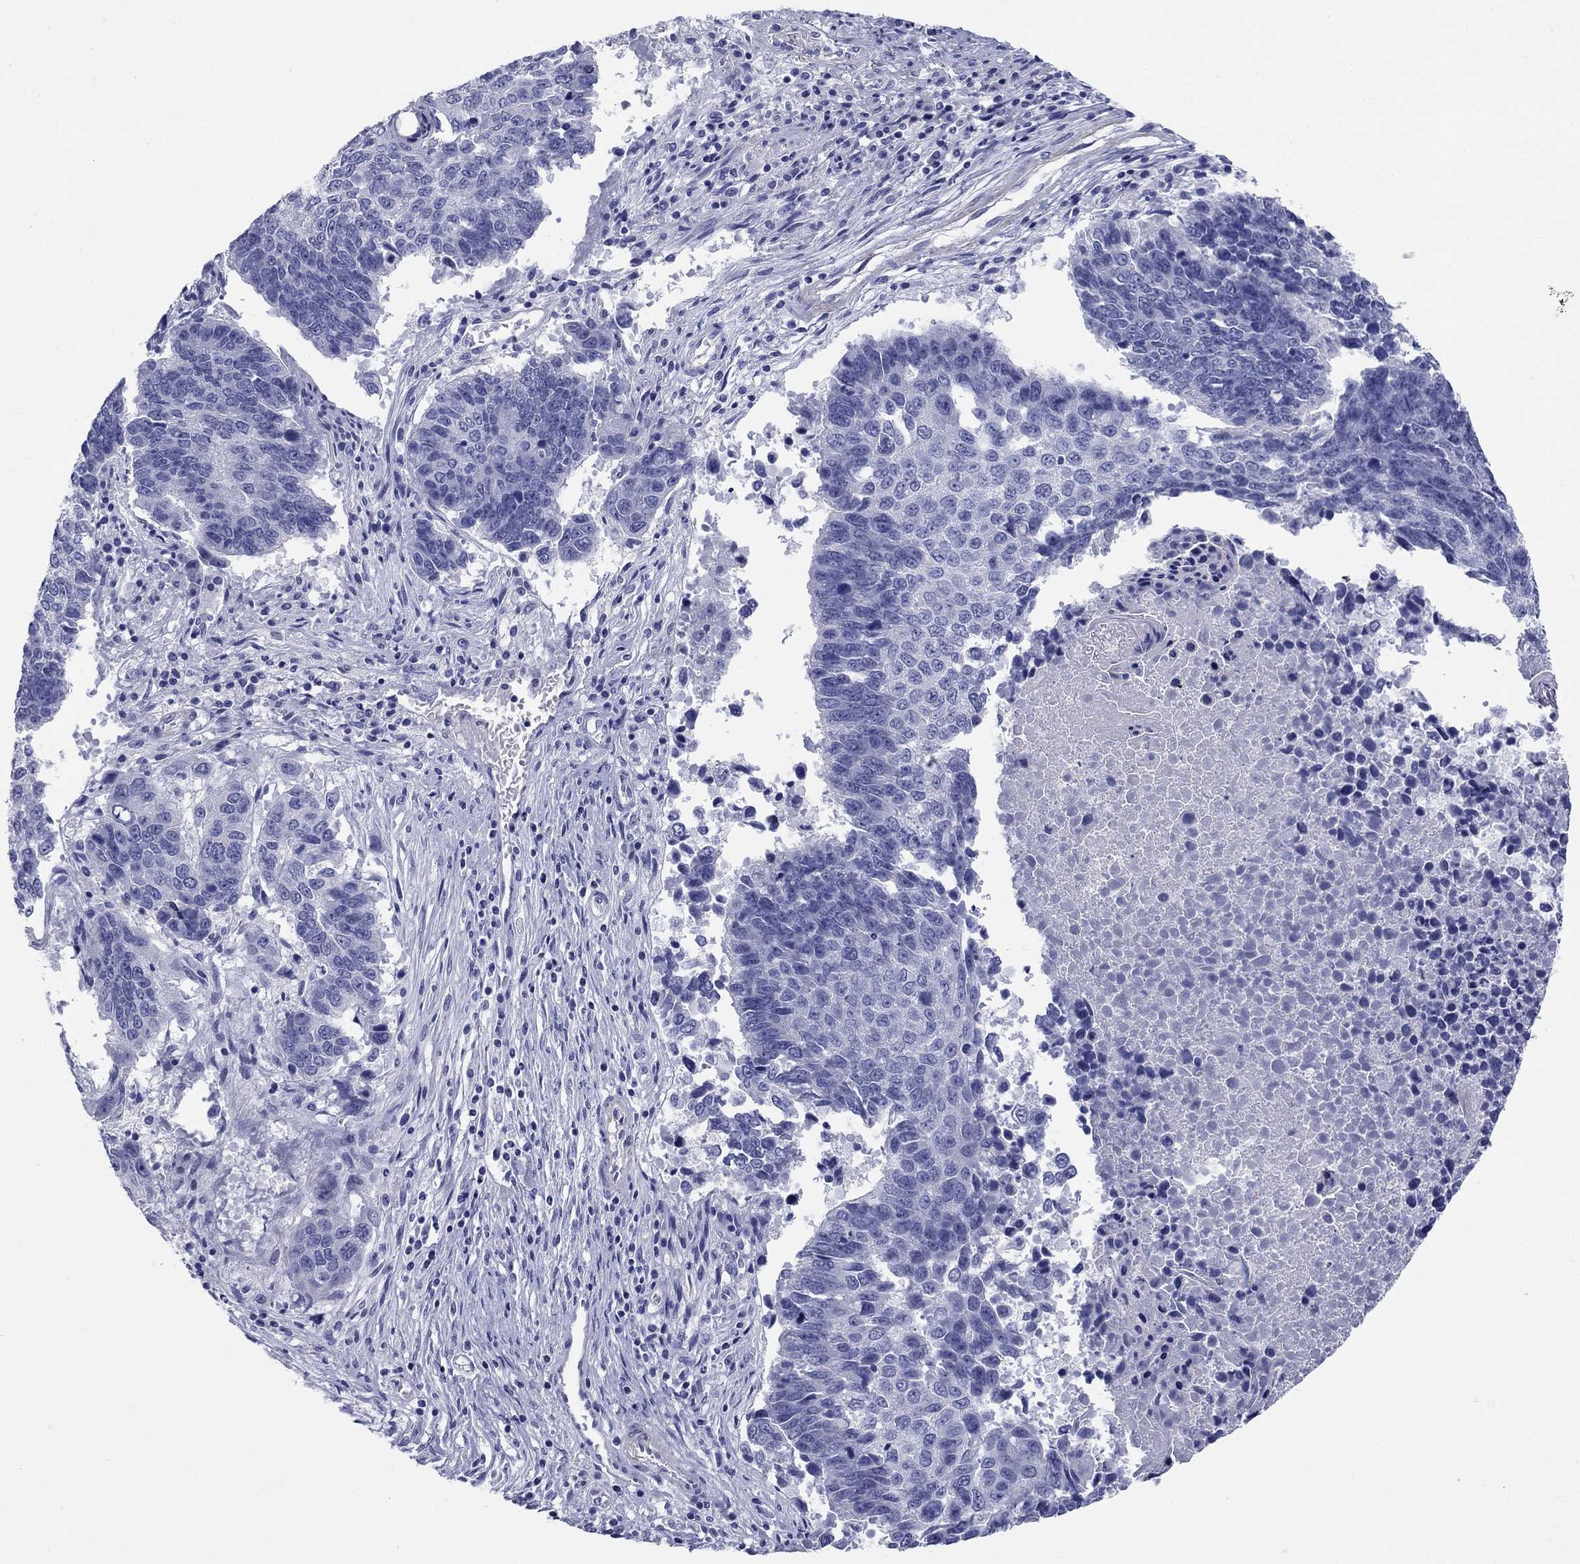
{"staining": {"intensity": "negative", "quantity": "none", "location": "none"}, "tissue": "lung cancer", "cell_type": "Tumor cells", "image_type": "cancer", "snomed": [{"axis": "morphology", "description": "Squamous cell carcinoma, NOS"}, {"axis": "topography", "description": "Lung"}], "caption": "This is an immunohistochemistry histopathology image of human lung cancer (squamous cell carcinoma). There is no expression in tumor cells.", "gene": "PRKCG", "patient": {"sex": "male", "age": 73}}